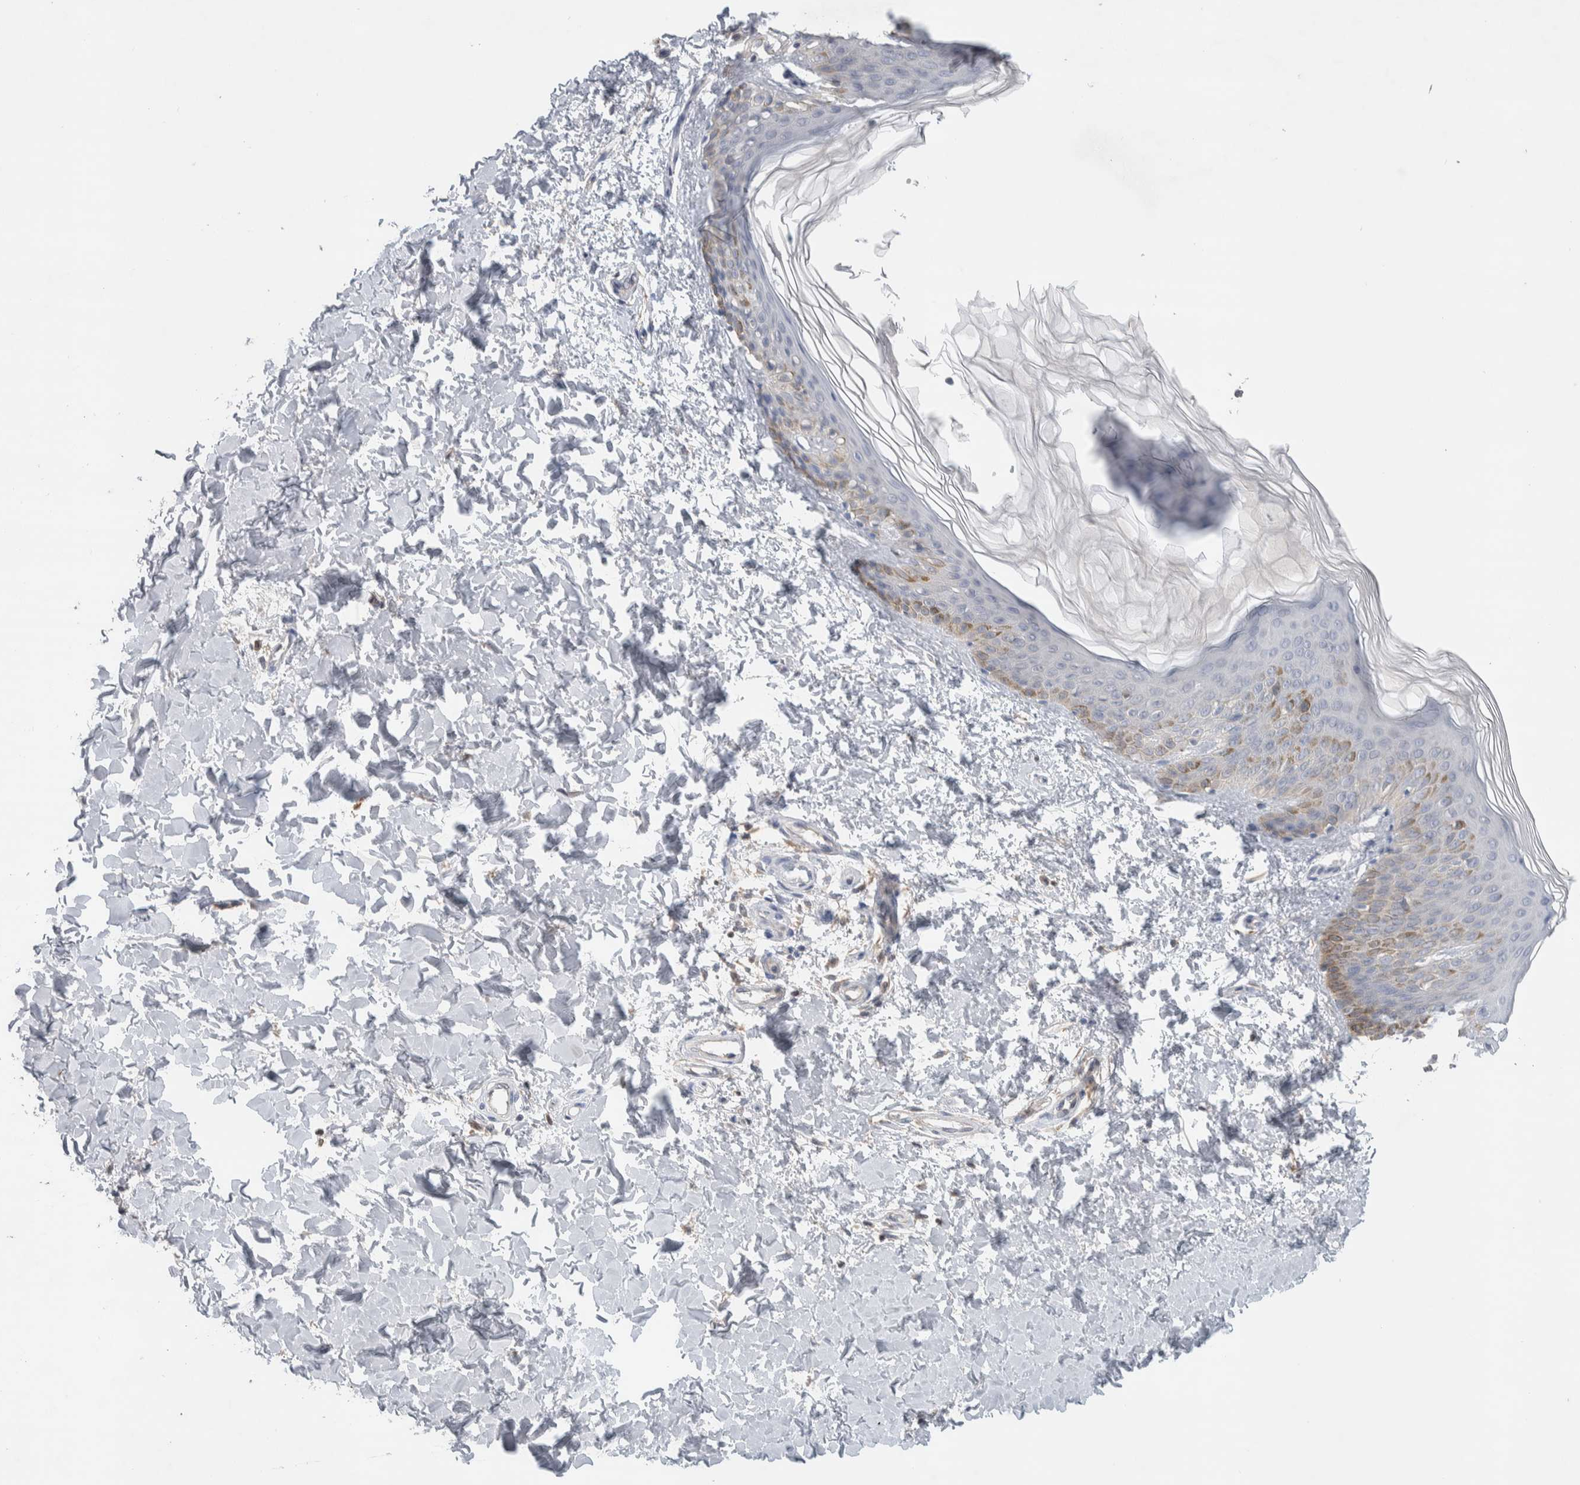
{"staining": {"intensity": "negative", "quantity": "none", "location": "none"}, "tissue": "skin", "cell_type": "Fibroblasts", "image_type": "normal", "snomed": [{"axis": "morphology", "description": "Normal tissue, NOS"}, {"axis": "morphology", "description": "Neoplasm, benign, NOS"}, {"axis": "topography", "description": "Skin"}, {"axis": "topography", "description": "Soft tissue"}], "caption": "Immunohistochemical staining of unremarkable skin displays no significant expression in fibroblasts. (DAB (3,3'-diaminobenzidine) immunohistochemistry (IHC), high magnification).", "gene": "DEPTOR", "patient": {"sex": "male", "age": 26}}